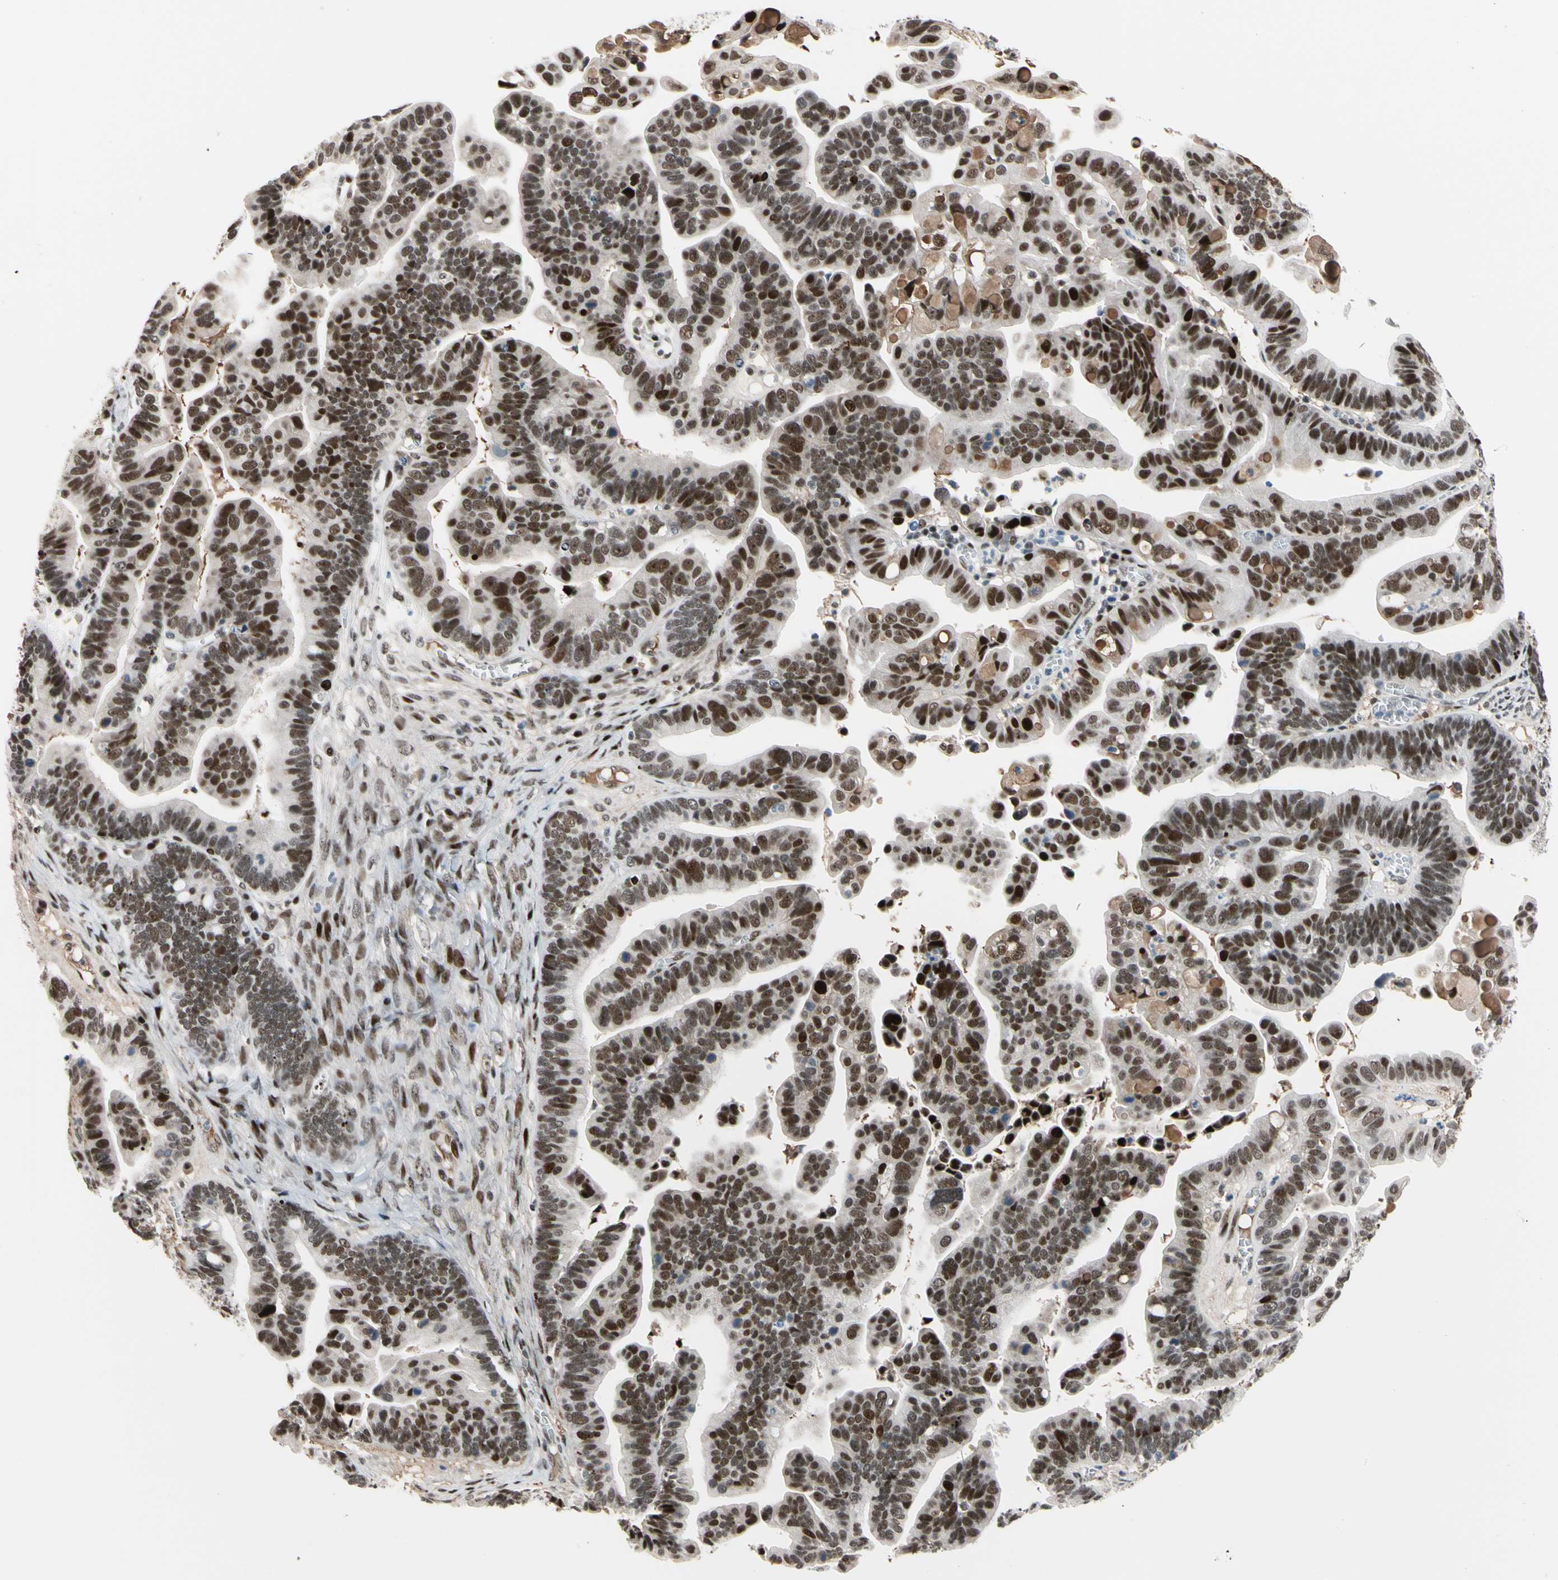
{"staining": {"intensity": "strong", "quantity": ">75%", "location": "nuclear"}, "tissue": "ovarian cancer", "cell_type": "Tumor cells", "image_type": "cancer", "snomed": [{"axis": "morphology", "description": "Cystadenocarcinoma, serous, NOS"}, {"axis": "topography", "description": "Ovary"}], "caption": "Immunohistochemistry micrograph of neoplastic tissue: ovarian serous cystadenocarcinoma stained using IHC shows high levels of strong protein expression localized specifically in the nuclear of tumor cells, appearing as a nuclear brown color.", "gene": "FOXO3", "patient": {"sex": "female", "age": 56}}